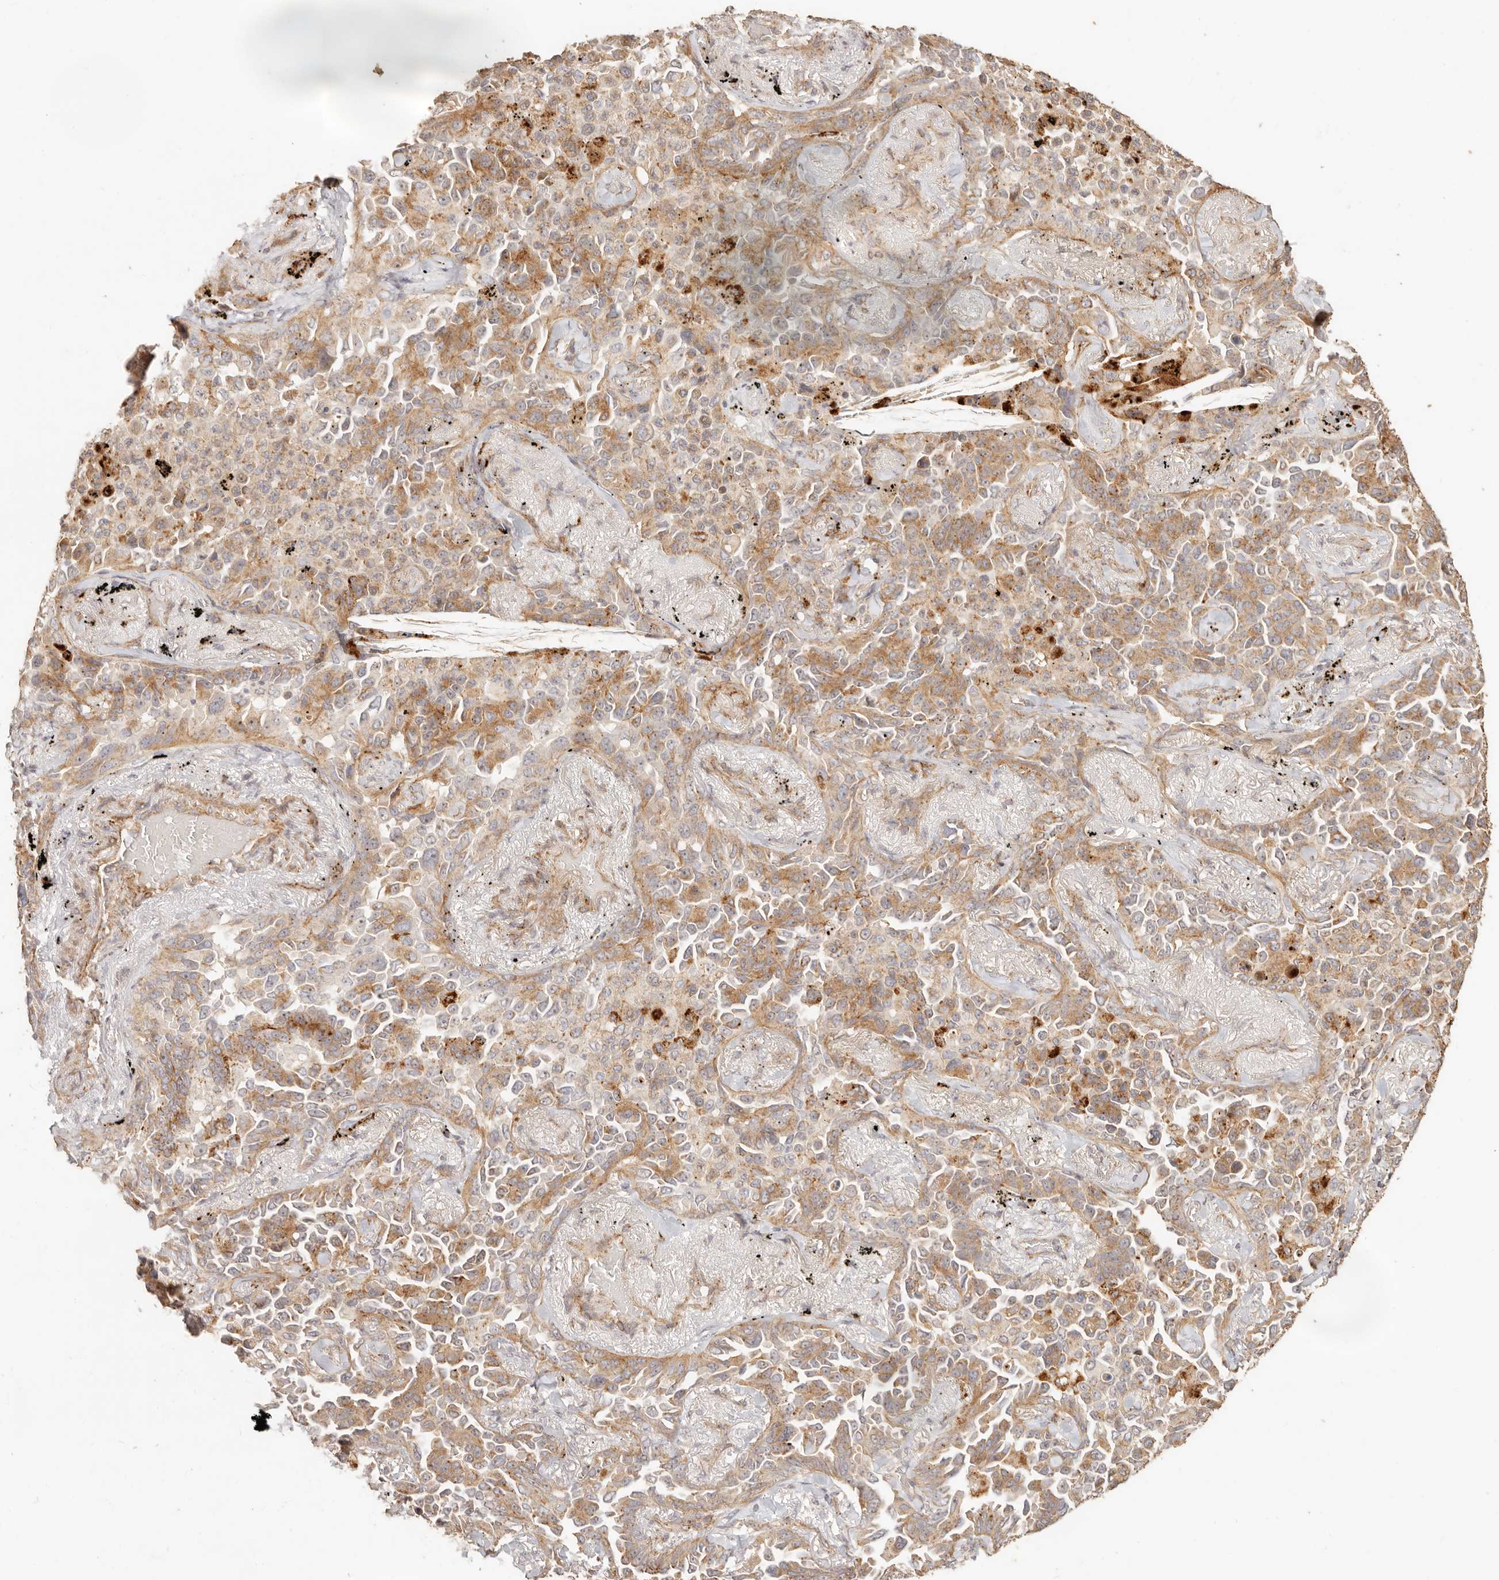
{"staining": {"intensity": "moderate", "quantity": ">75%", "location": "cytoplasmic/membranous"}, "tissue": "lung cancer", "cell_type": "Tumor cells", "image_type": "cancer", "snomed": [{"axis": "morphology", "description": "Adenocarcinoma, NOS"}, {"axis": "topography", "description": "Lung"}], "caption": "The micrograph exhibits staining of adenocarcinoma (lung), revealing moderate cytoplasmic/membranous protein positivity (brown color) within tumor cells. (DAB (3,3'-diaminobenzidine) IHC with brightfield microscopy, high magnification).", "gene": "PTPN22", "patient": {"sex": "female", "age": 67}}